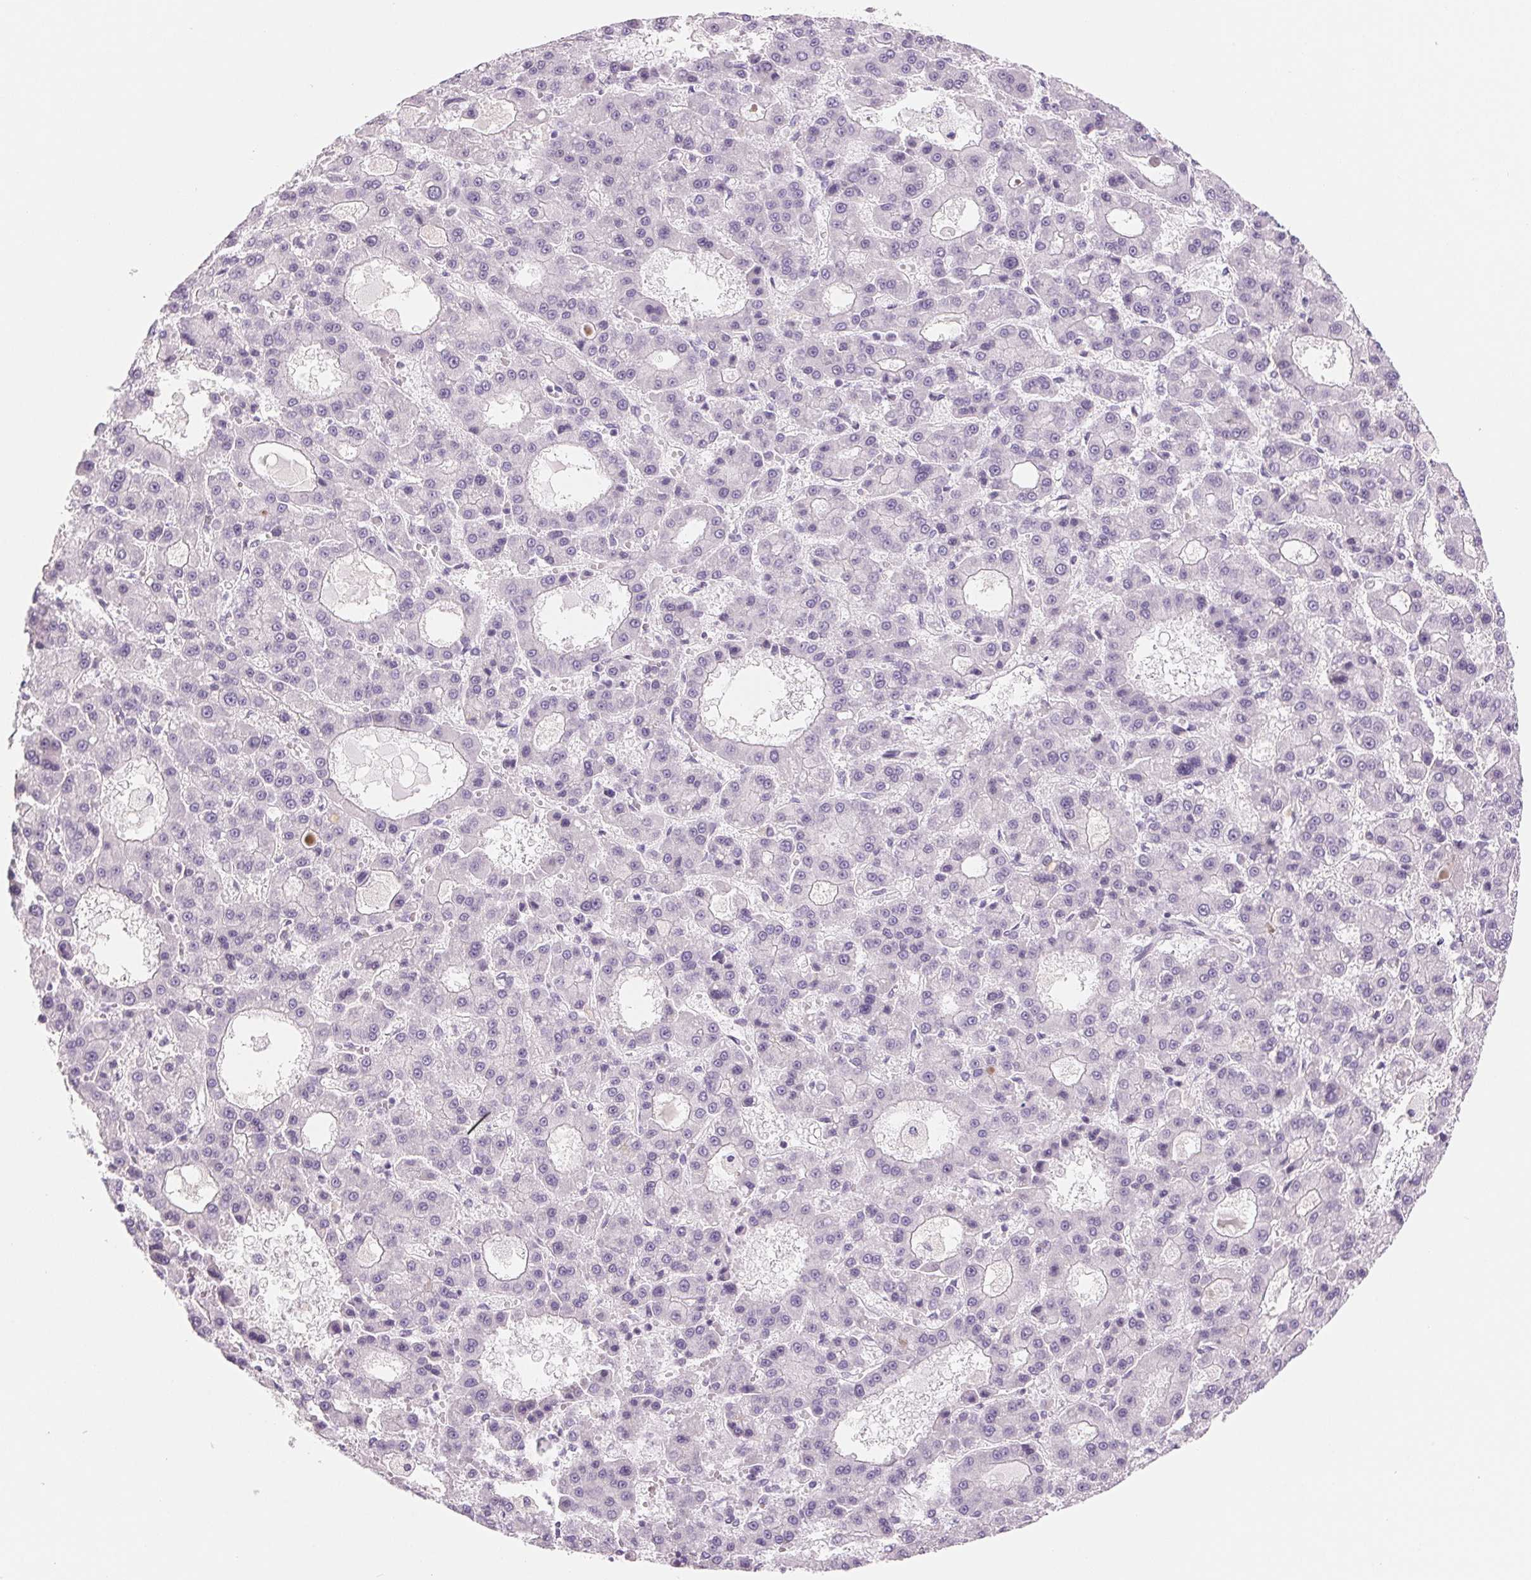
{"staining": {"intensity": "negative", "quantity": "none", "location": "none"}, "tissue": "liver cancer", "cell_type": "Tumor cells", "image_type": "cancer", "snomed": [{"axis": "morphology", "description": "Carcinoma, Hepatocellular, NOS"}, {"axis": "topography", "description": "Liver"}], "caption": "Liver hepatocellular carcinoma was stained to show a protein in brown. There is no significant positivity in tumor cells. (DAB (3,3'-diaminobenzidine) IHC visualized using brightfield microscopy, high magnification).", "gene": "CCDC168", "patient": {"sex": "male", "age": 70}}